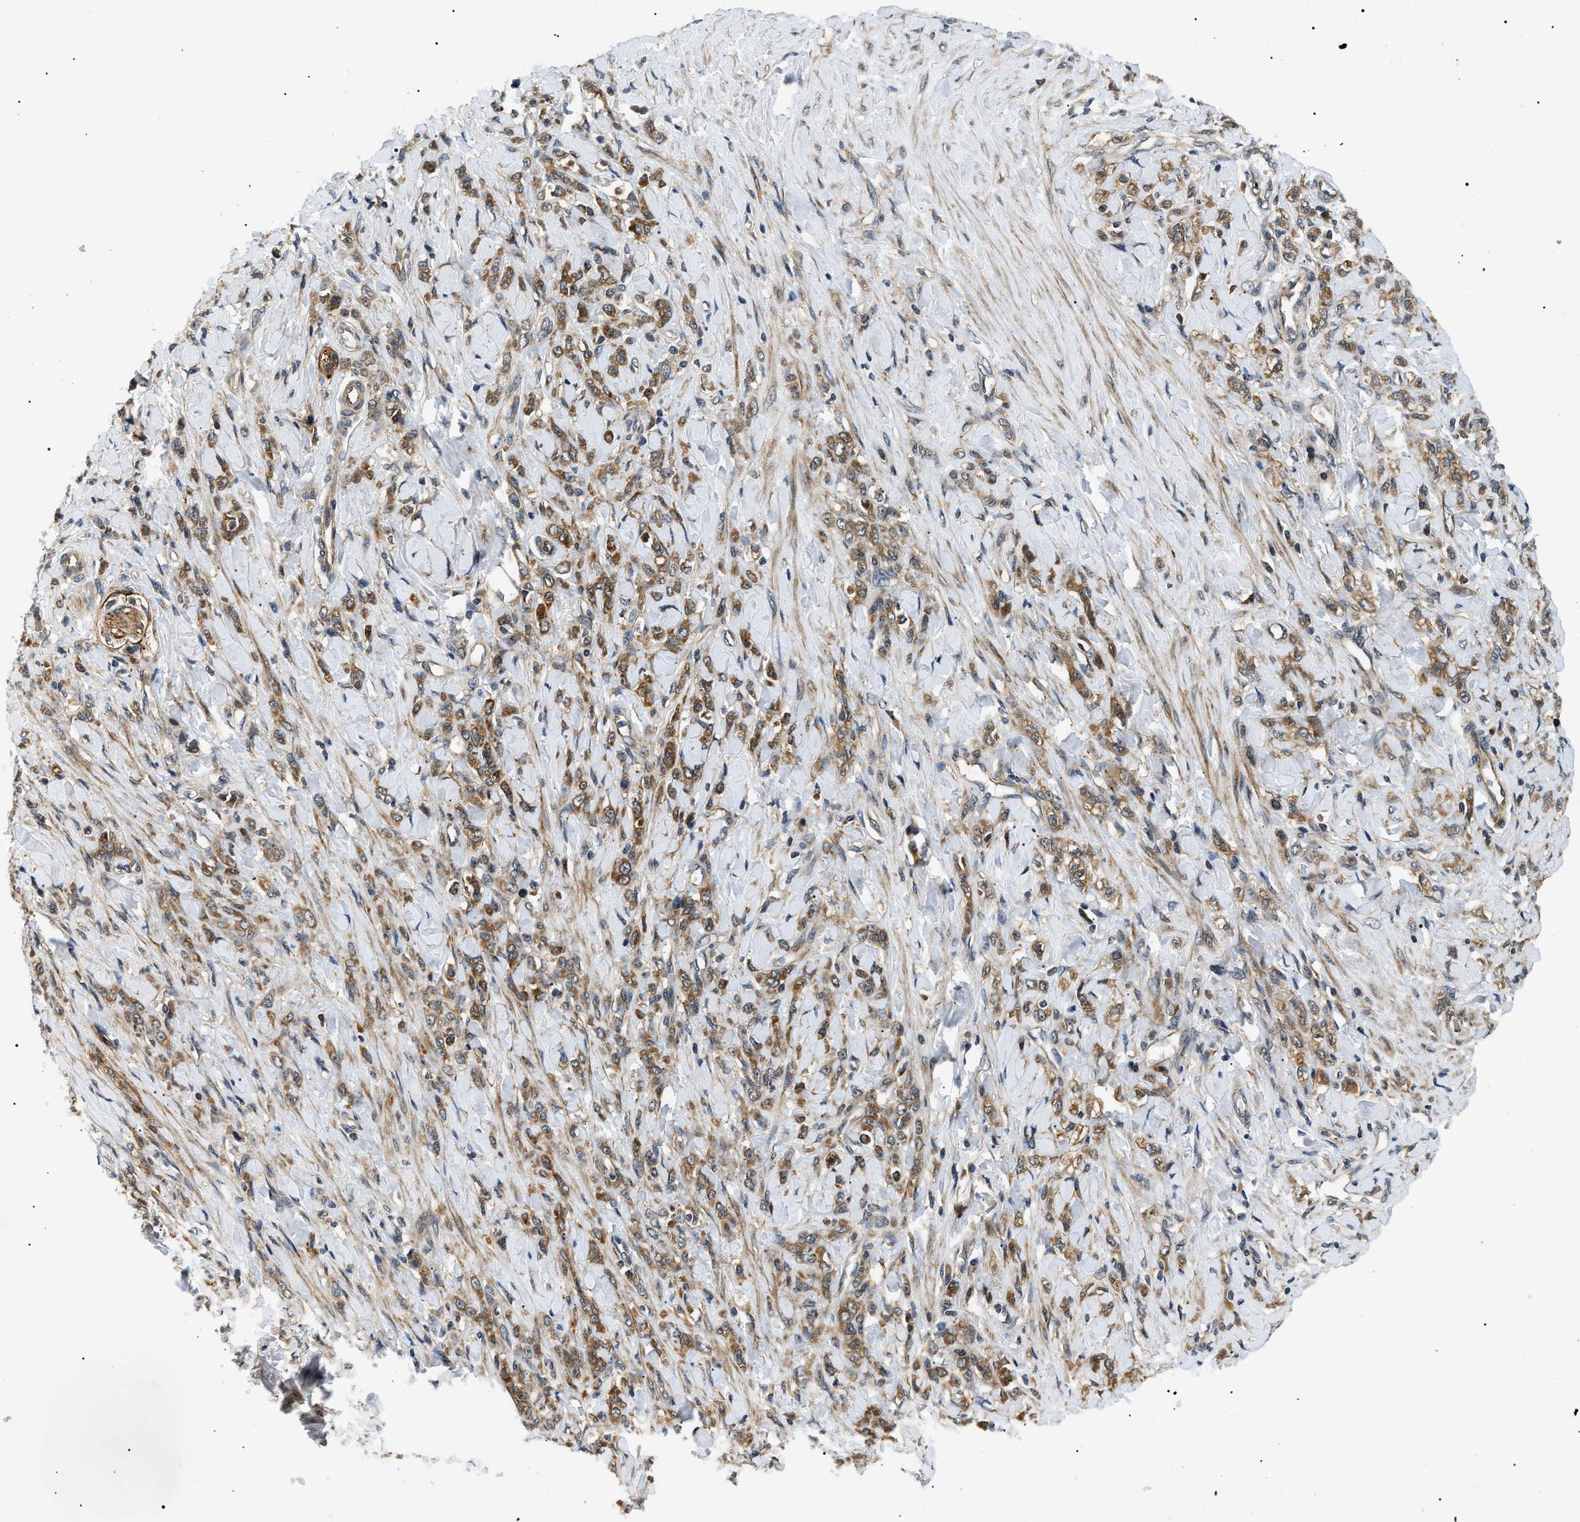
{"staining": {"intensity": "moderate", "quantity": ">75%", "location": "cytoplasmic/membranous"}, "tissue": "stomach cancer", "cell_type": "Tumor cells", "image_type": "cancer", "snomed": [{"axis": "morphology", "description": "Adenocarcinoma, NOS"}, {"axis": "topography", "description": "Stomach"}], "caption": "Tumor cells display medium levels of moderate cytoplasmic/membranous expression in about >75% of cells in human adenocarcinoma (stomach). Nuclei are stained in blue.", "gene": "ATP6AP1", "patient": {"sex": "male", "age": 82}}